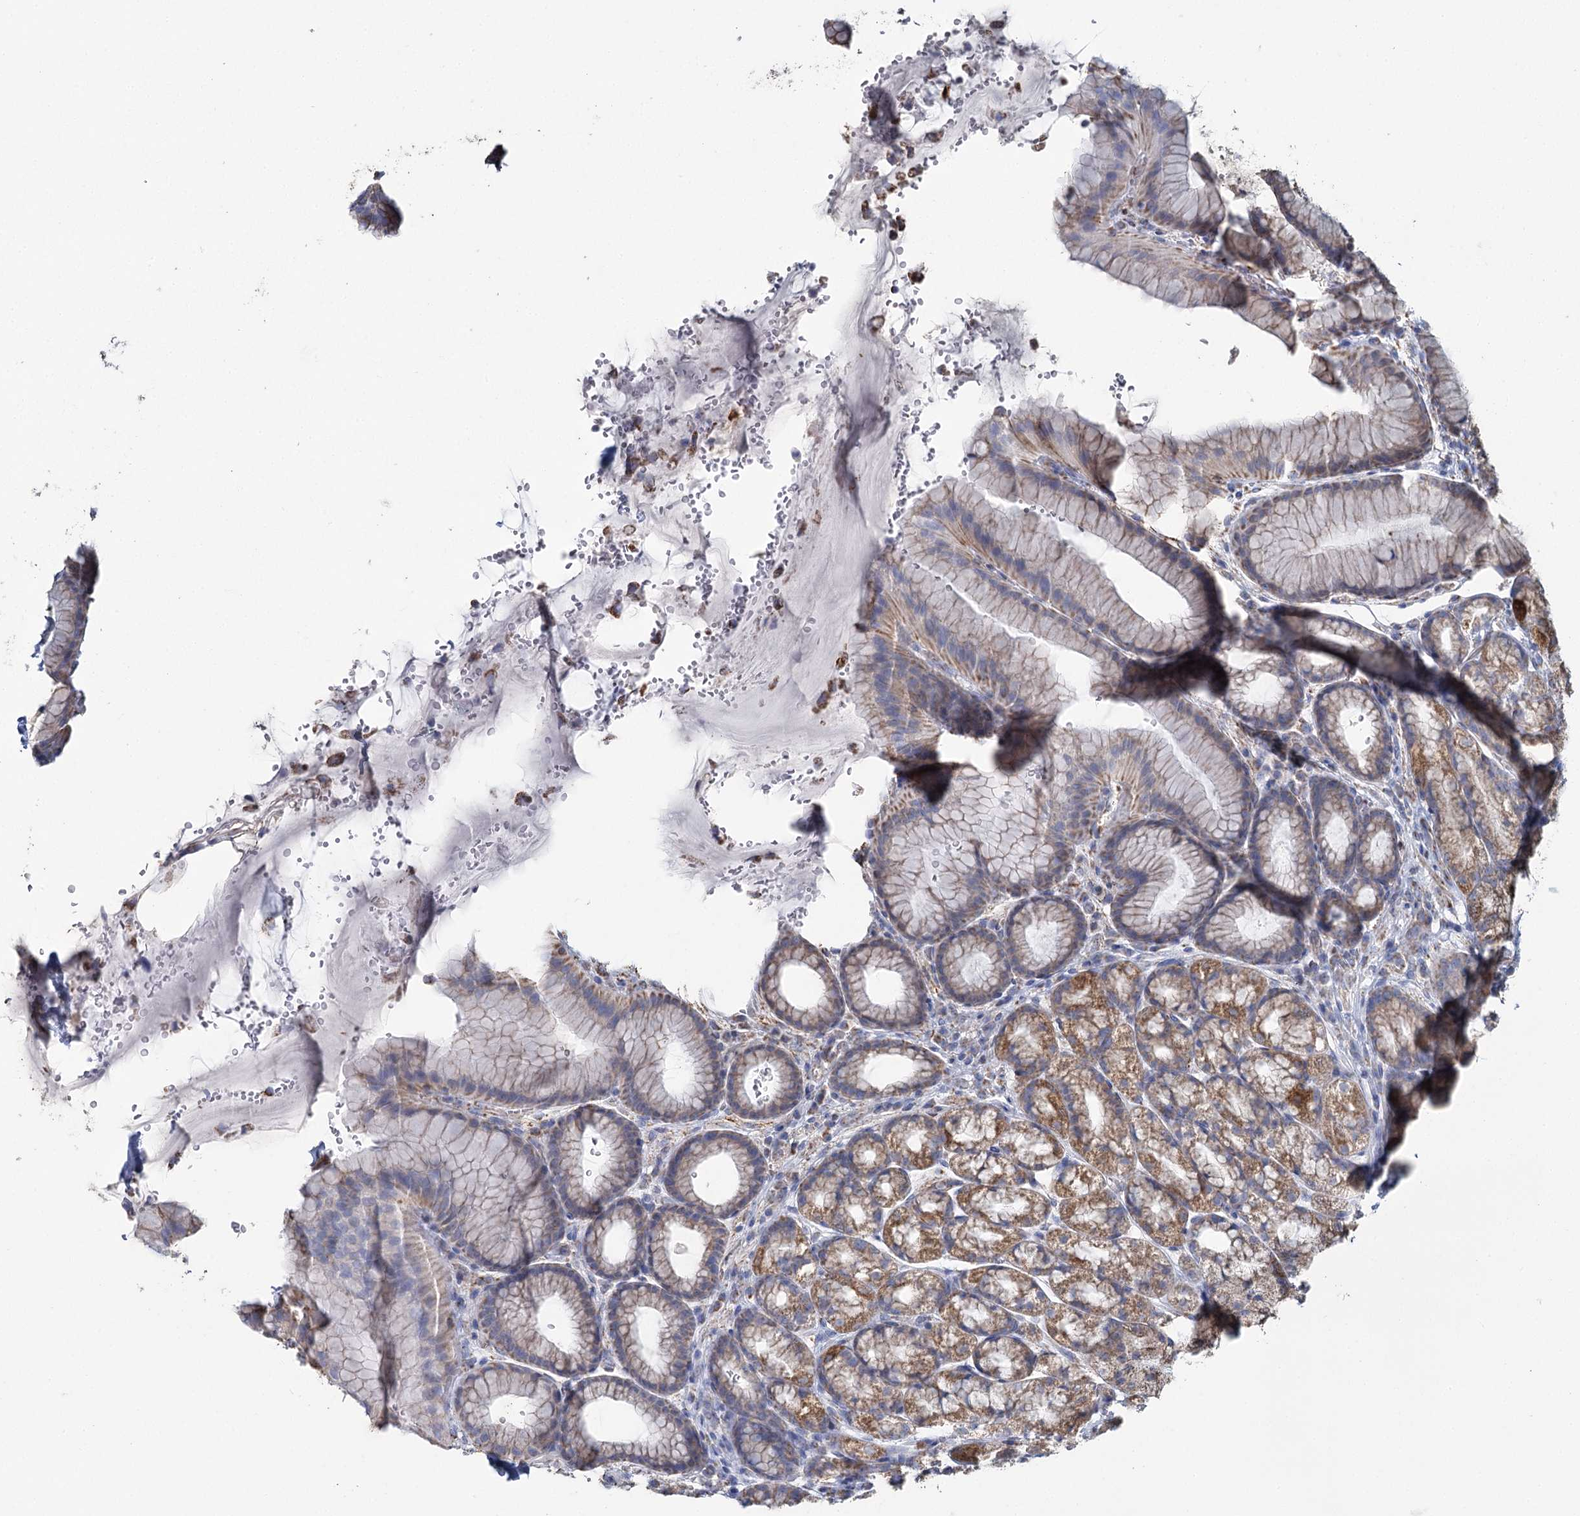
{"staining": {"intensity": "moderate", "quantity": "25%-75%", "location": "cytoplasmic/membranous"}, "tissue": "stomach", "cell_type": "Glandular cells", "image_type": "normal", "snomed": [{"axis": "morphology", "description": "Normal tissue, NOS"}, {"axis": "morphology", "description": "Adenocarcinoma, NOS"}, {"axis": "topography", "description": "Stomach"}], "caption": "This photomicrograph reveals immunohistochemistry (IHC) staining of benign human stomach, with medium moderate cytoplasmic/membranous positivity in about 25%-75% of glandular cells.", "gene": "MRPL44", "patient": {"sex": "male", "age": 57}}